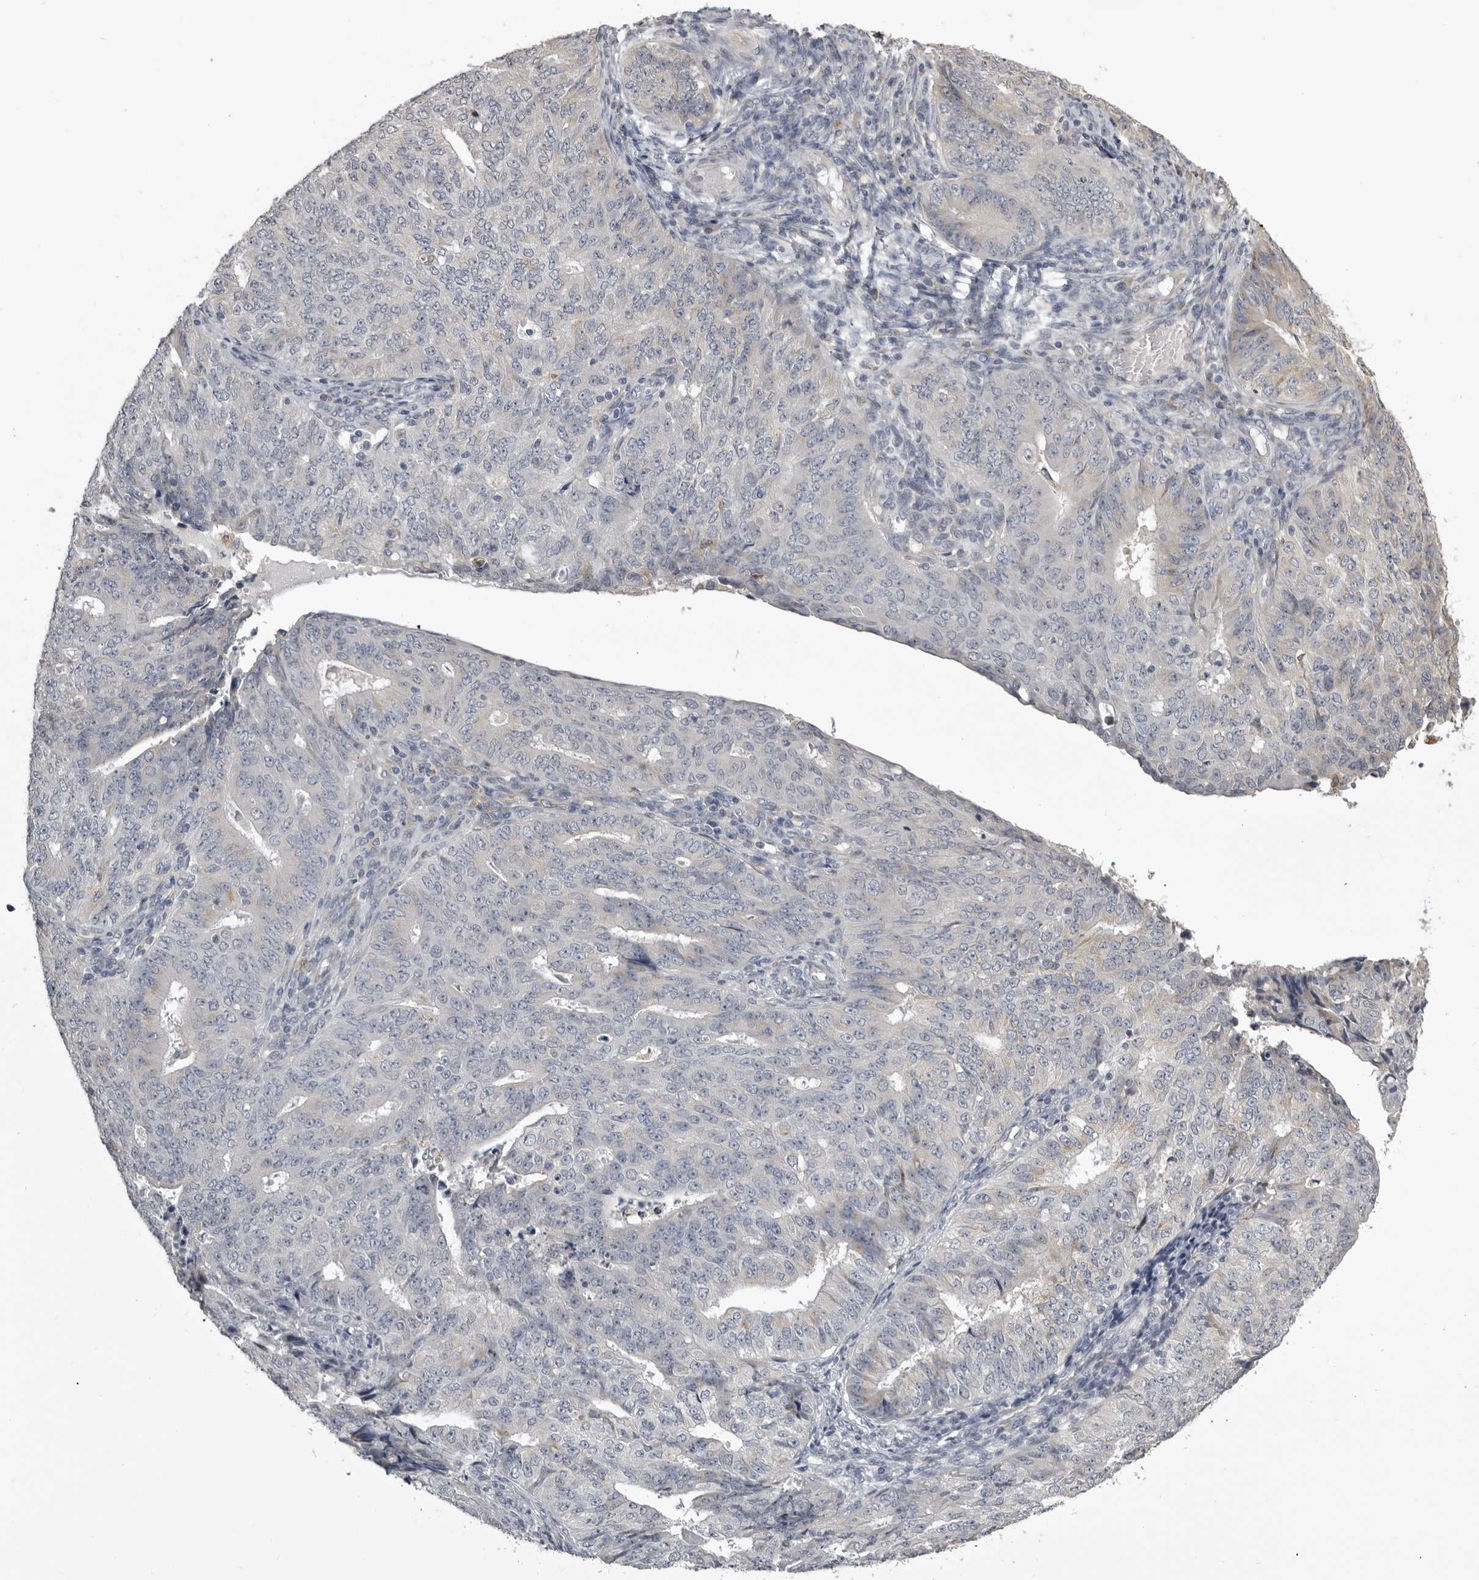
{"staining": {"intensity": "negative", "quantity": "none", "location": "none"}, "tissue": "endometrial cancer", "cell_type": "Tumor cells", "image_type": "cancer", "snomed": [{"axis": "morphology", "description": "Adenocarcinoma, NOS"}, {"axis": "topography", "description": "Endometrium"}], "caption": "Immunohistochemical staining of adenocarcinoma (endometrial) shows no significant expression in tumor cells. The staining is performed using DAB (3,3'-diaminobenzidine) brown chromogen with nuclei counter-stained in using hematoxylin.", "gene": "NCEH1", "patient": {"sex": "female", "age": 32}}